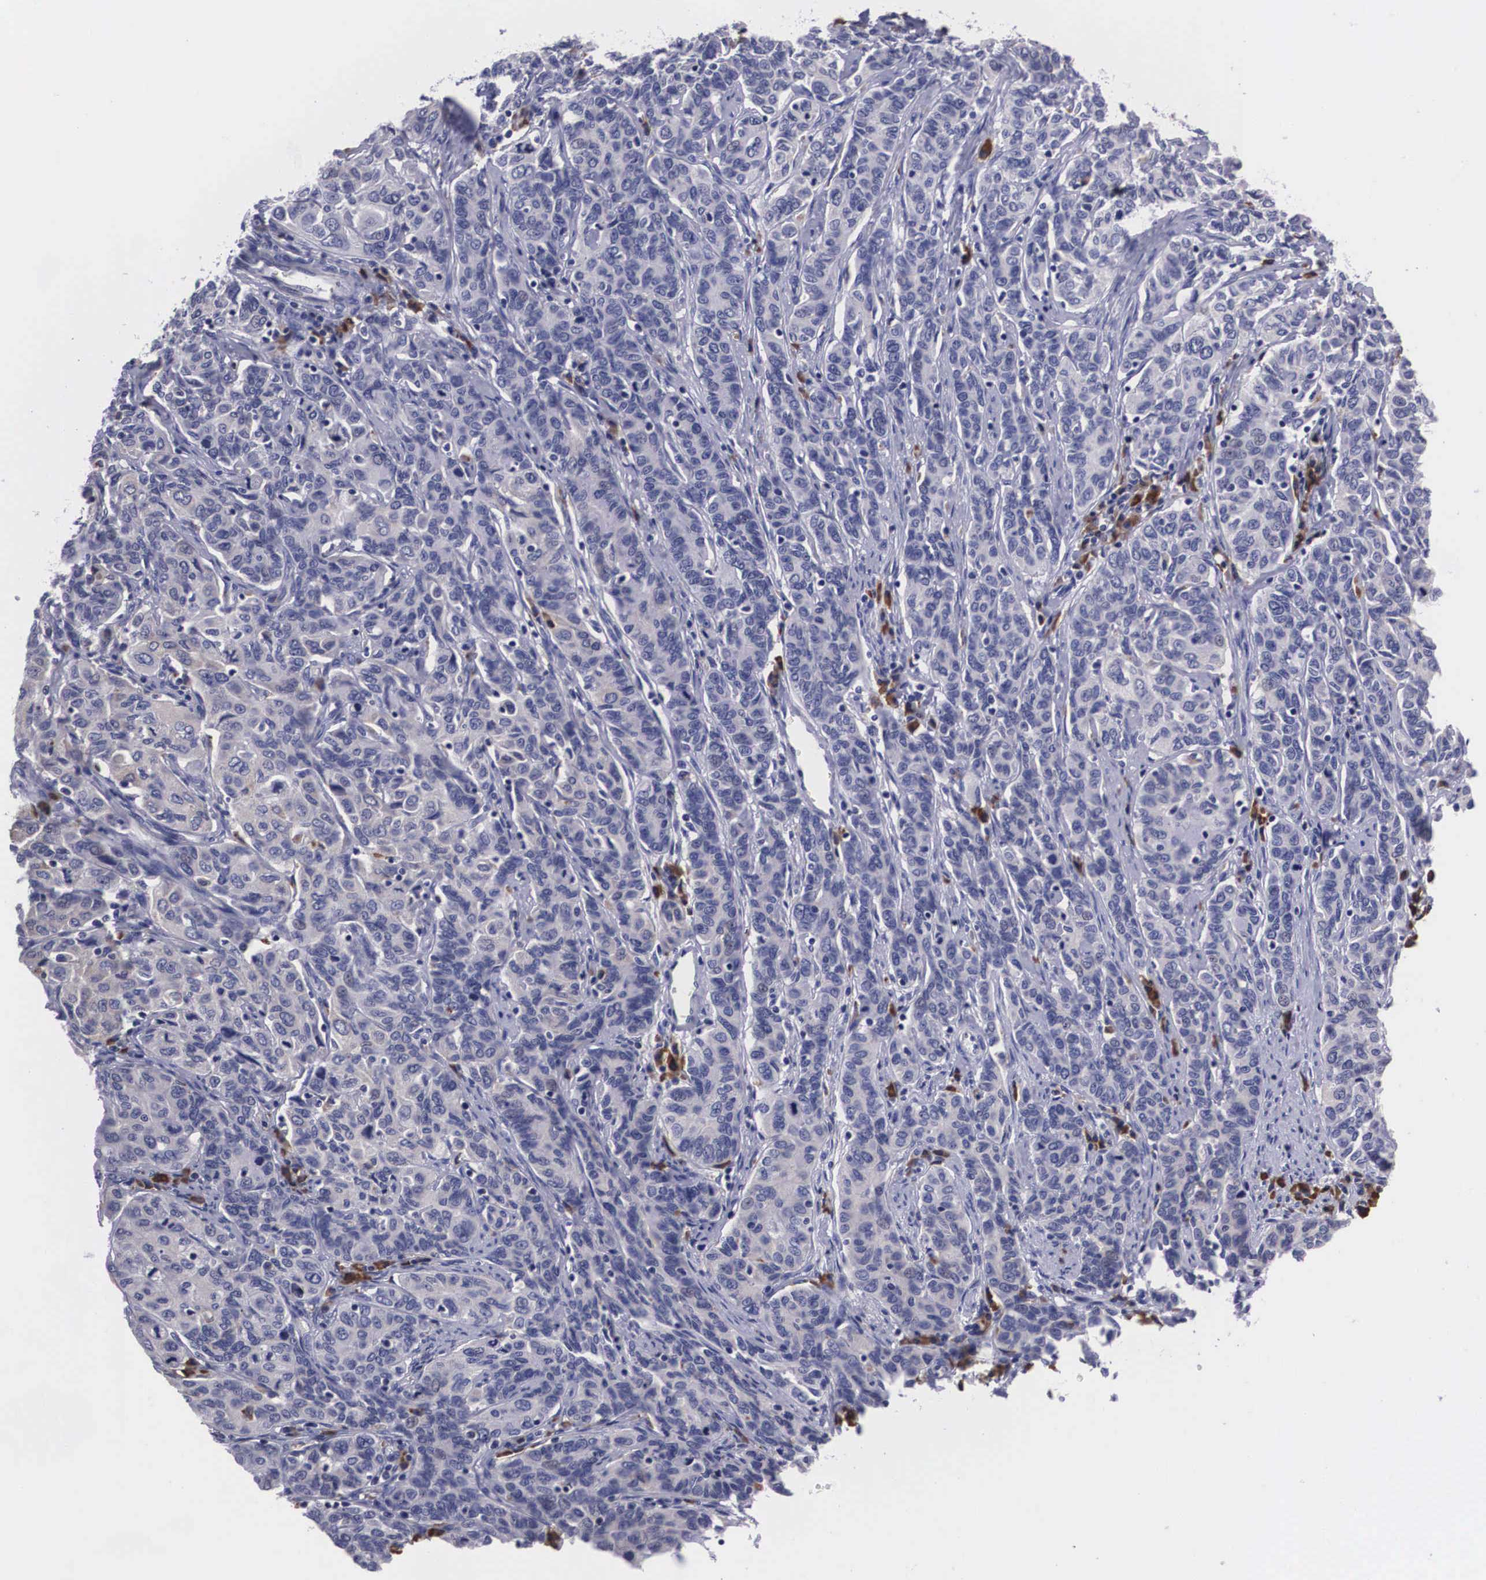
{"staining": {"intensity": "negative", "quantity": "none", "location": "none"}, "tissue": "cervical cancer", "cell_type": "Tumor cells", "image_type": "cancer", "snomed": [{"axis": "morphology", "description": "Squamous cell carcinoma, NOS"}, {"axis": "topography", "description": "Cervix"}], "caption": "Micrograph shows no protein staining in tumor cells of cervical squamous cell carcinoma tissue.", "gene": "CRELD2", "patient": {"sex": "female", "age": 38}}